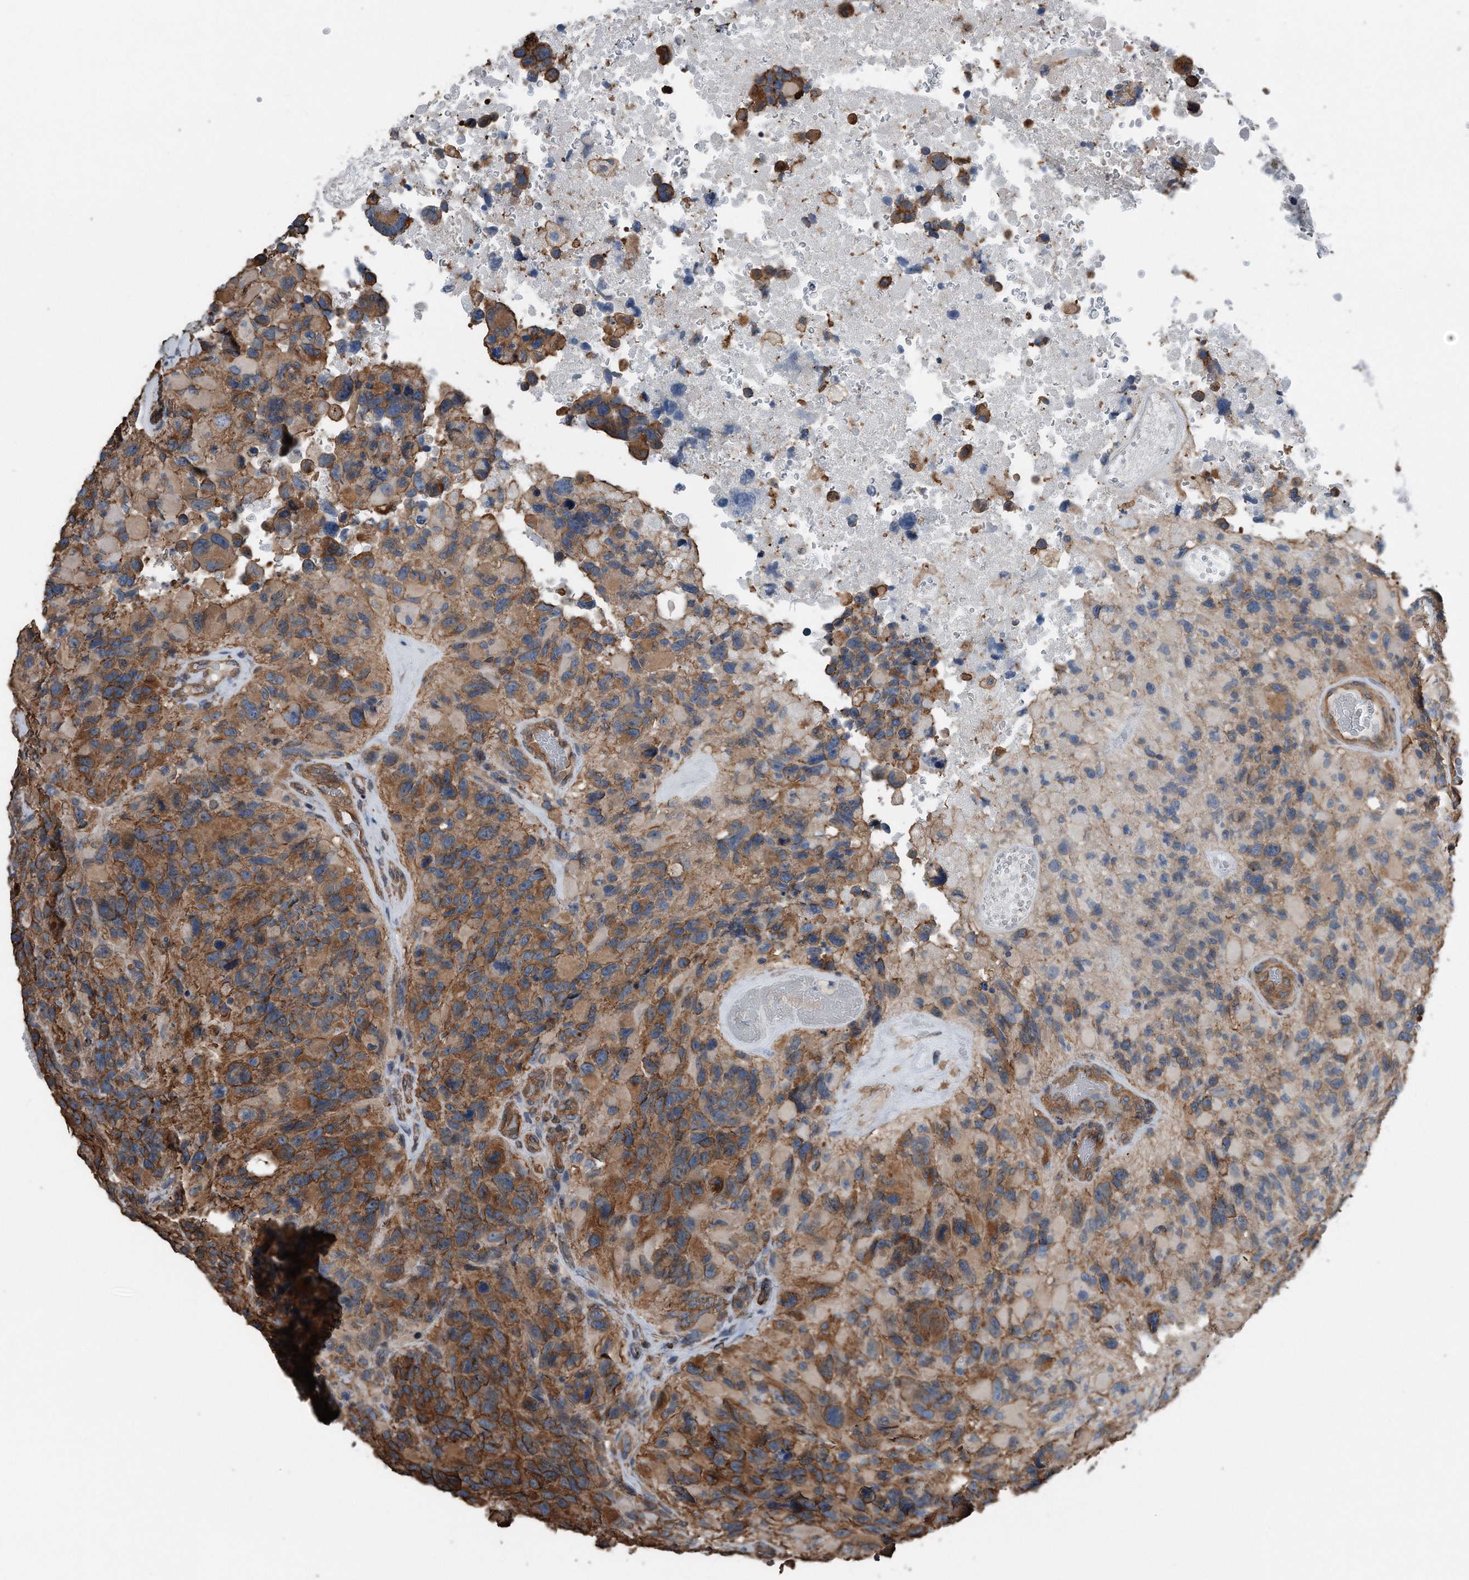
{"staining": {"intensity": "moderate", "quantity": ">75%", "location": "cytoplasmic/membranous"}, "tissue": "glioma", "cell_type": "Tumor cells", "image_type": "cancer", "snomed": [{"axis": "morphology", "description": "Glioma, malignant, High grade"}, {"axis": "topography", "description": "Brain"}], "caption": "Moderate cytoplasmic/membranous staining is appreciated in about >75% of tumor cells in malignant glioma (high-grade).", "gene": "RSPO3", "patient": {"sex": "male", "age": 69}}